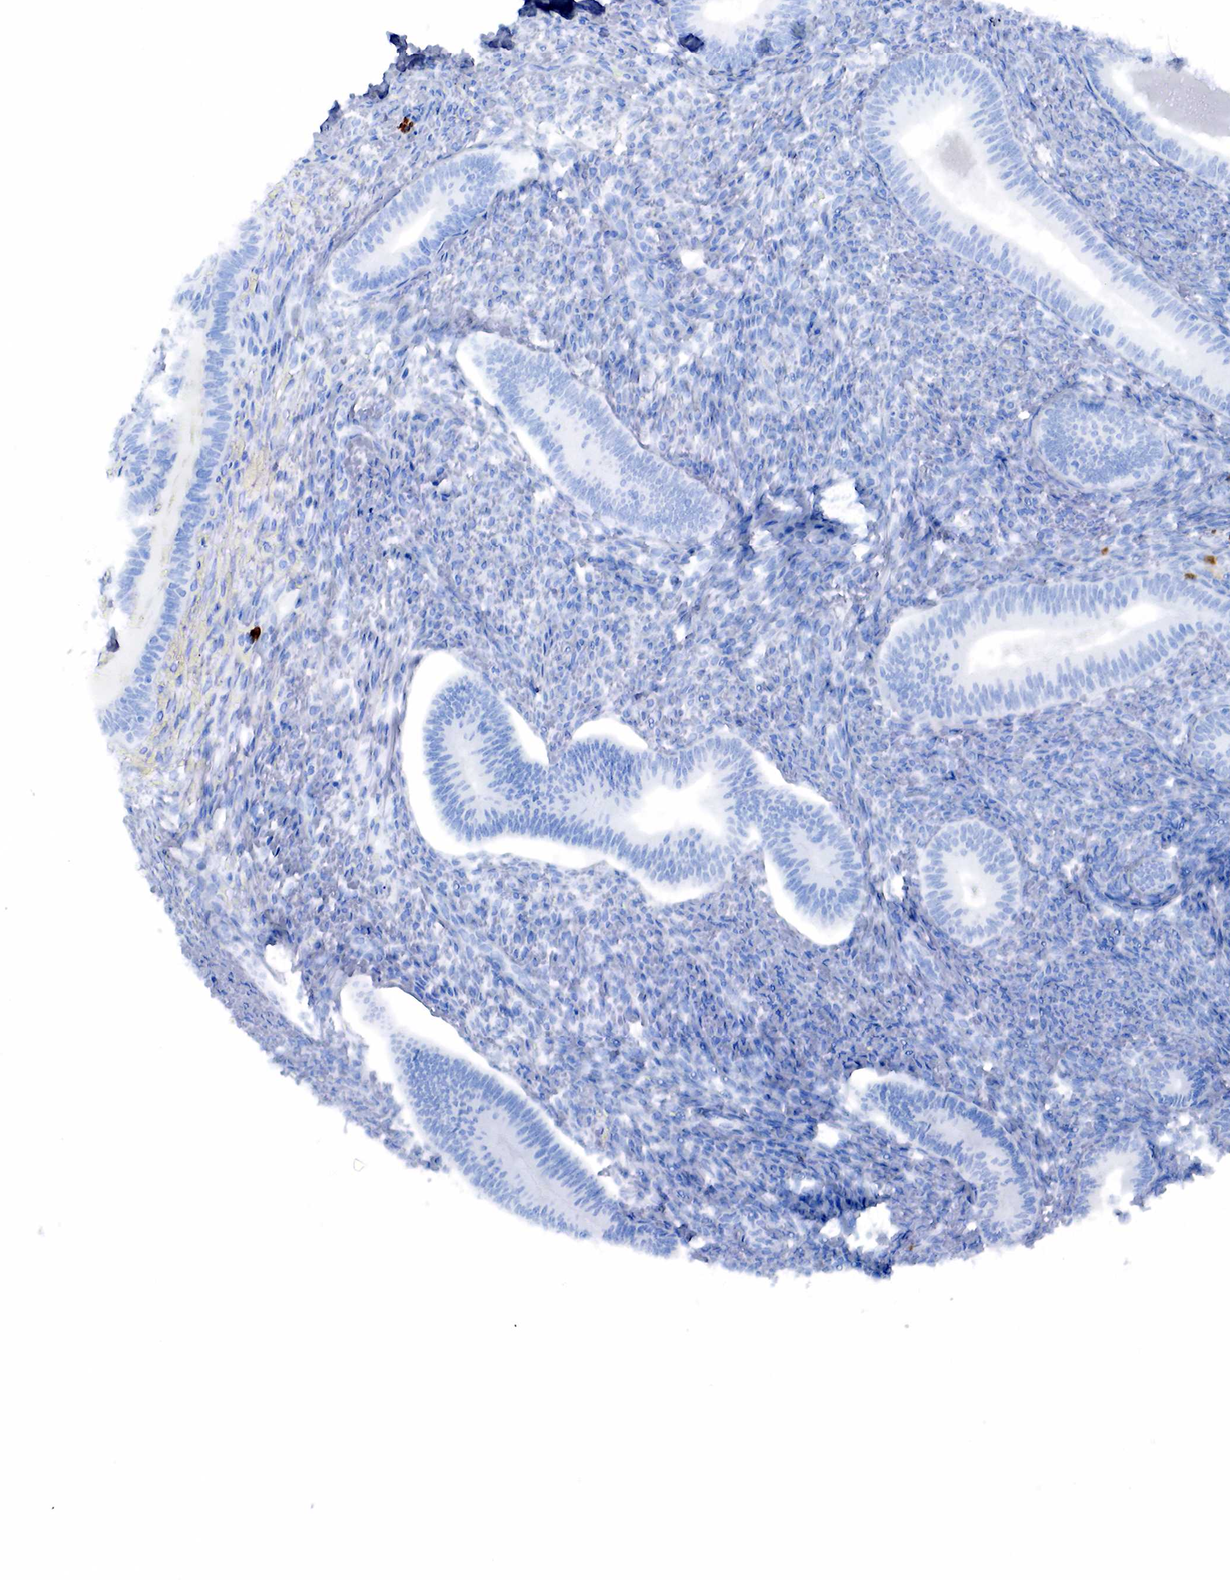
{"staining": {"intensity": "strong", "quantity": "<25%", "location": "cytoplasmic/membranous"}, "tissue": "endometrium", "cell_type": "Cells in endometrial stroma", "image_type": "normal", "snomed": [{"axis": "morphology", "description": "Normal tissue, NOS"}, {"axis": "topography", "description": "Endometrium"}], "caption": "A histopathology image of human endometrium stained for a protein displays strong cytoplasmic/membranous brown staining in cells in endometrial stroma. (DAB IHC with brightfield microscopy, high magnification).", "gene": "CD79A", "patient": {"sex": "female", "age": 82}}